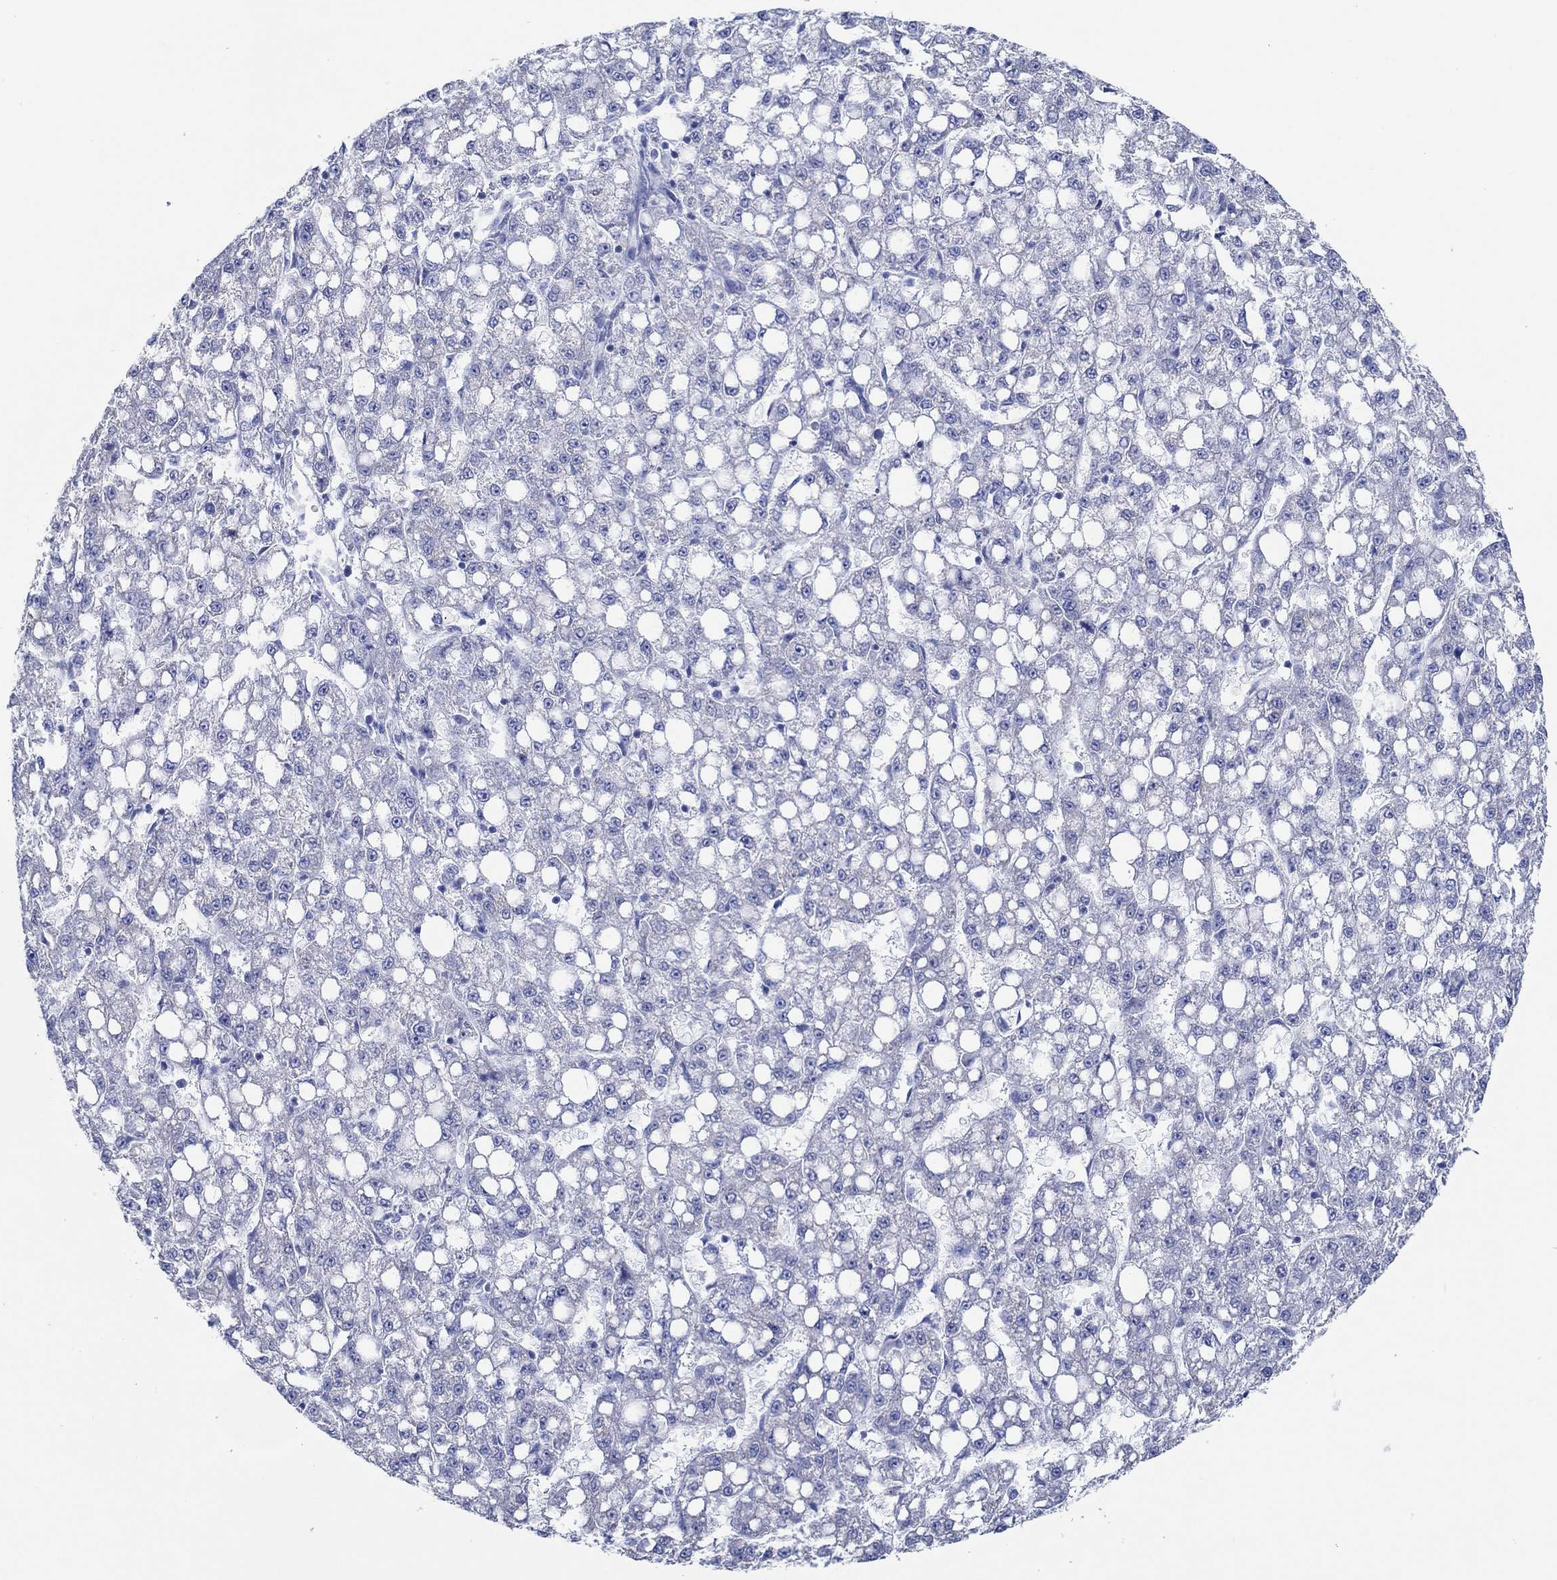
{"staining": {"intensity": "negative", "quantity": "none", "location": "none"}, "tissue": "liver cancer", "cell_type": "Tumor cells", "image_type": "cancer", "snomed": [{"axis": "morphology", "description": "Carcinoma, Hepatocellular, NOS"}, {"axis": "topography", "description": "Liver"}], "caption": "Liver cancer was stained to show a protein in brown. There is no significant expression in tumor cells.", "gene": "IGFBP6", "patient": {"sex": "female", "age": 65}}